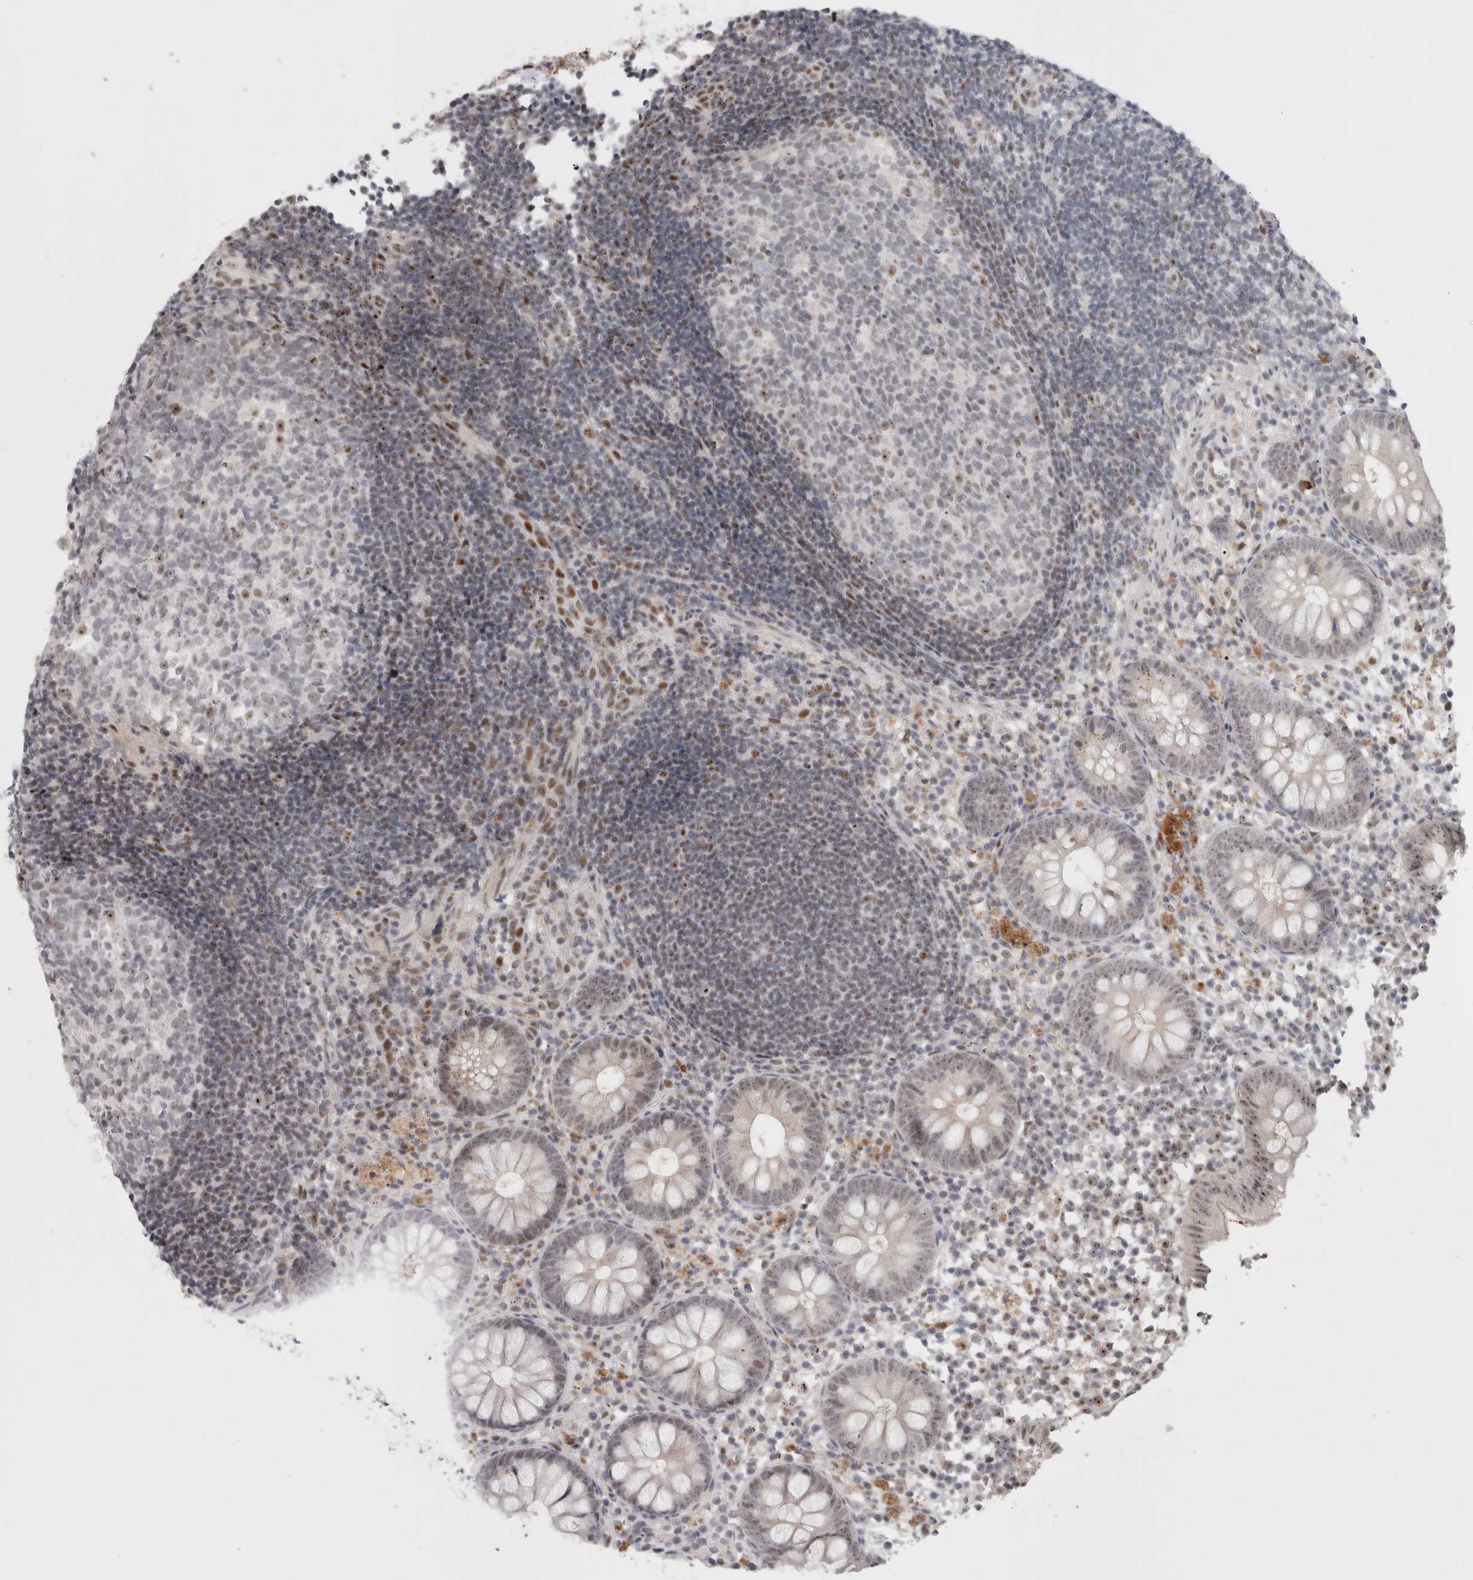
{"staining": {"intensity": "weak", "quantity": "25%-75%", "location": "nuclear"}, "tissue": "appendix", "cell_type": "Glandular cells", "image_type": "normal", "snomed": [{"axis": "morphology", "description": "Normal tissue, NOS"}, {"axis": "topography", "description": "Appendix"}], "caption": "Immunohistochemical staining of unremarkable appendix exhibits 25%-75% levels of weak nuclear protein positivity in approximately 25%-75% of glandular cells. Using DAB (brown) and hematoxylin (blue) stains, captured at high magnification using brightfield microscopy.", "gene": "SENP6", "patient": {"sex": "female", "age": 20}}